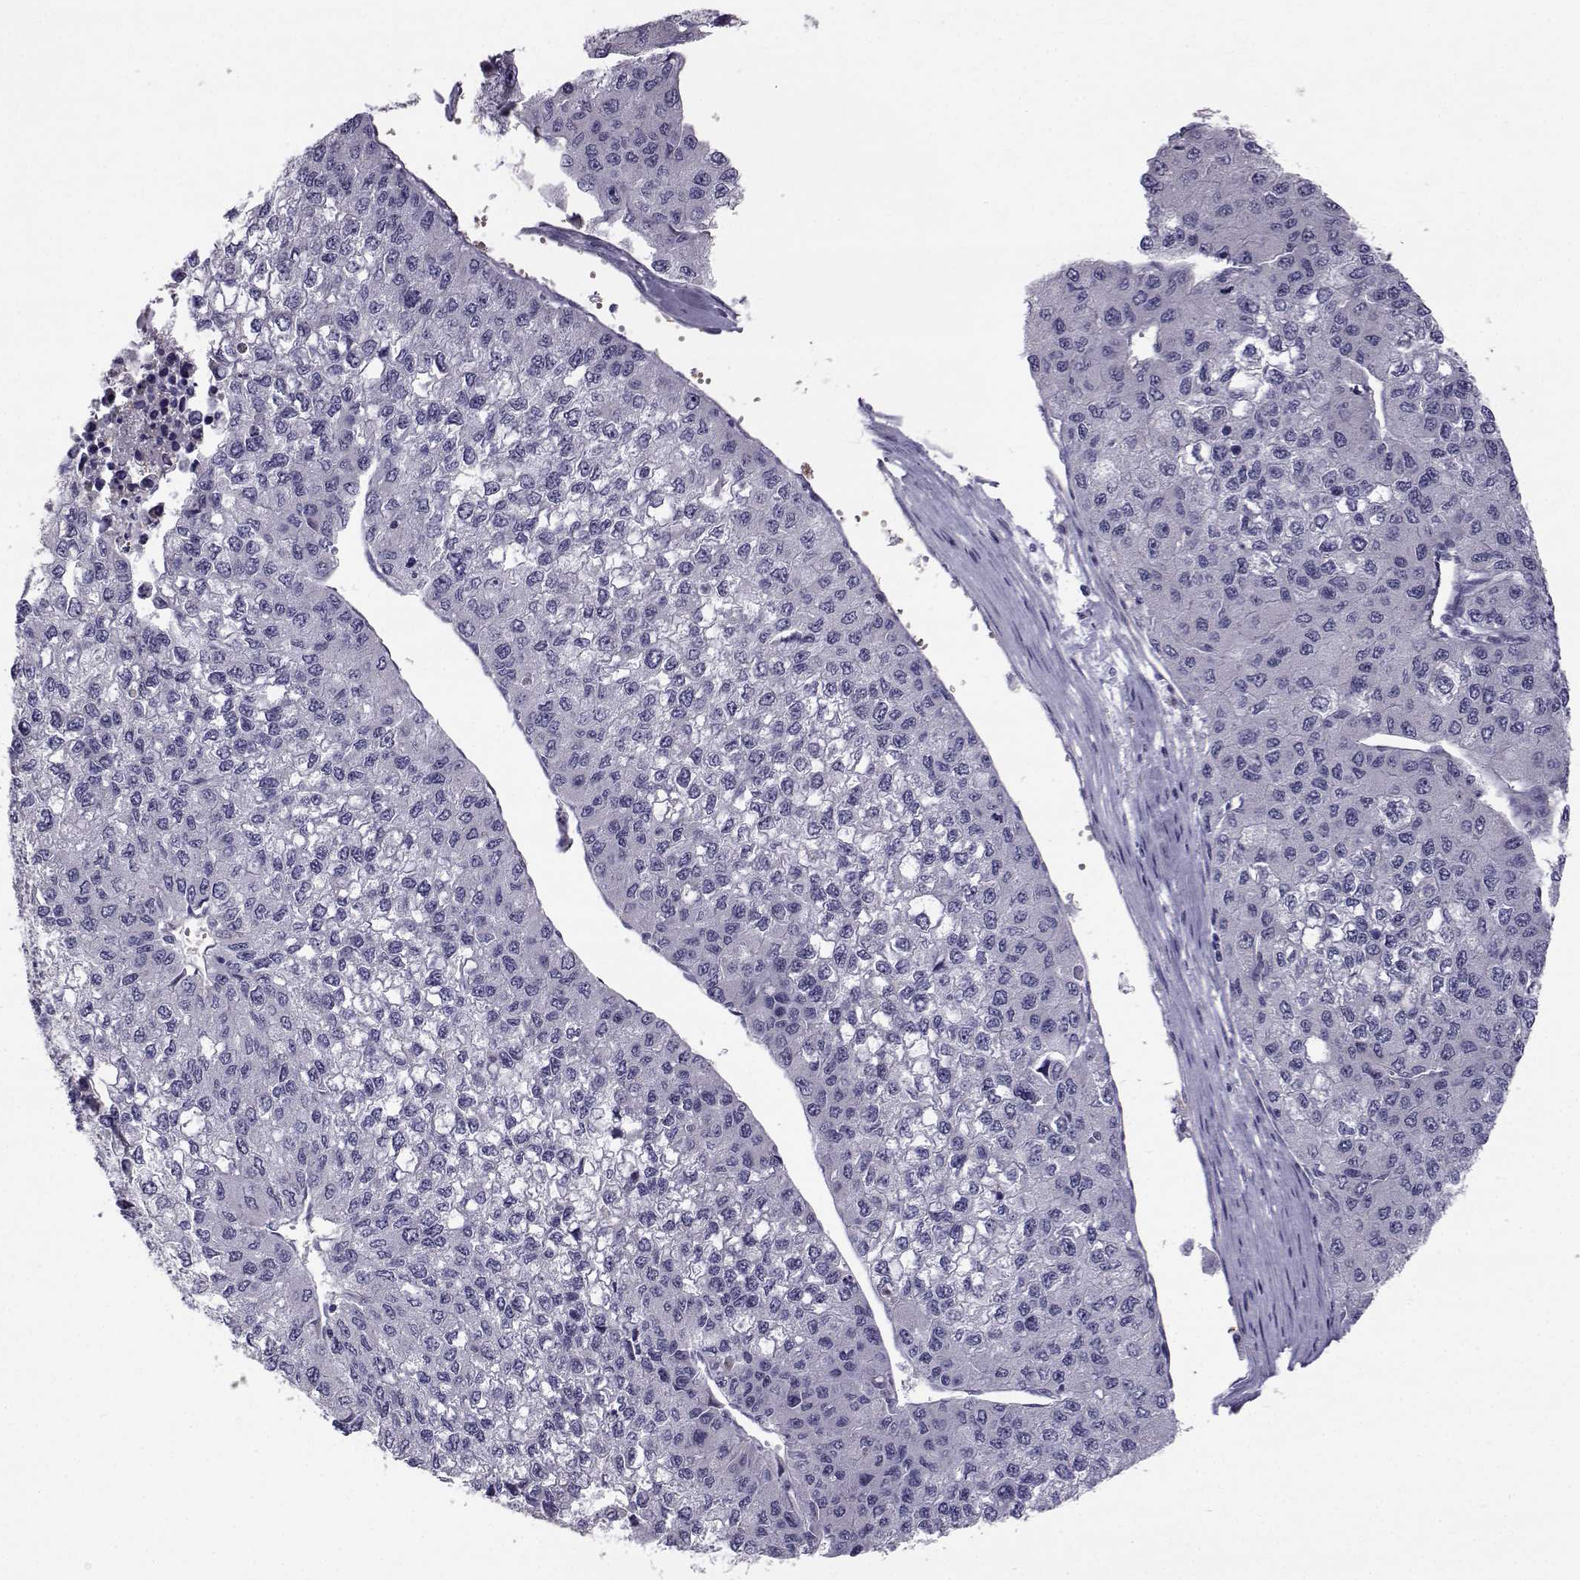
{"staining": {"intensity": "negative", "quantity": "none", "location": "none"}, "tissue": "liver cancer", "cell_type": "Tumor cells", "image_type": "cancer", "snomed": [{"axis": "morphology", "description": "Carcinoma, Hepatocellular, NOS"}, {"axis": "topography", "description": "Liver"}], "caption": "High magnification brightfield microscopy of liver cancer (hepatocellular carcinoma) stained with DAB (3,3'-diaminobenzidine) (brown) and counterstained with hematoxylin (blue): tumor cells show no significant expression.", "gene": "QPCT", "patient": {"sex": "female", "age": 66}}